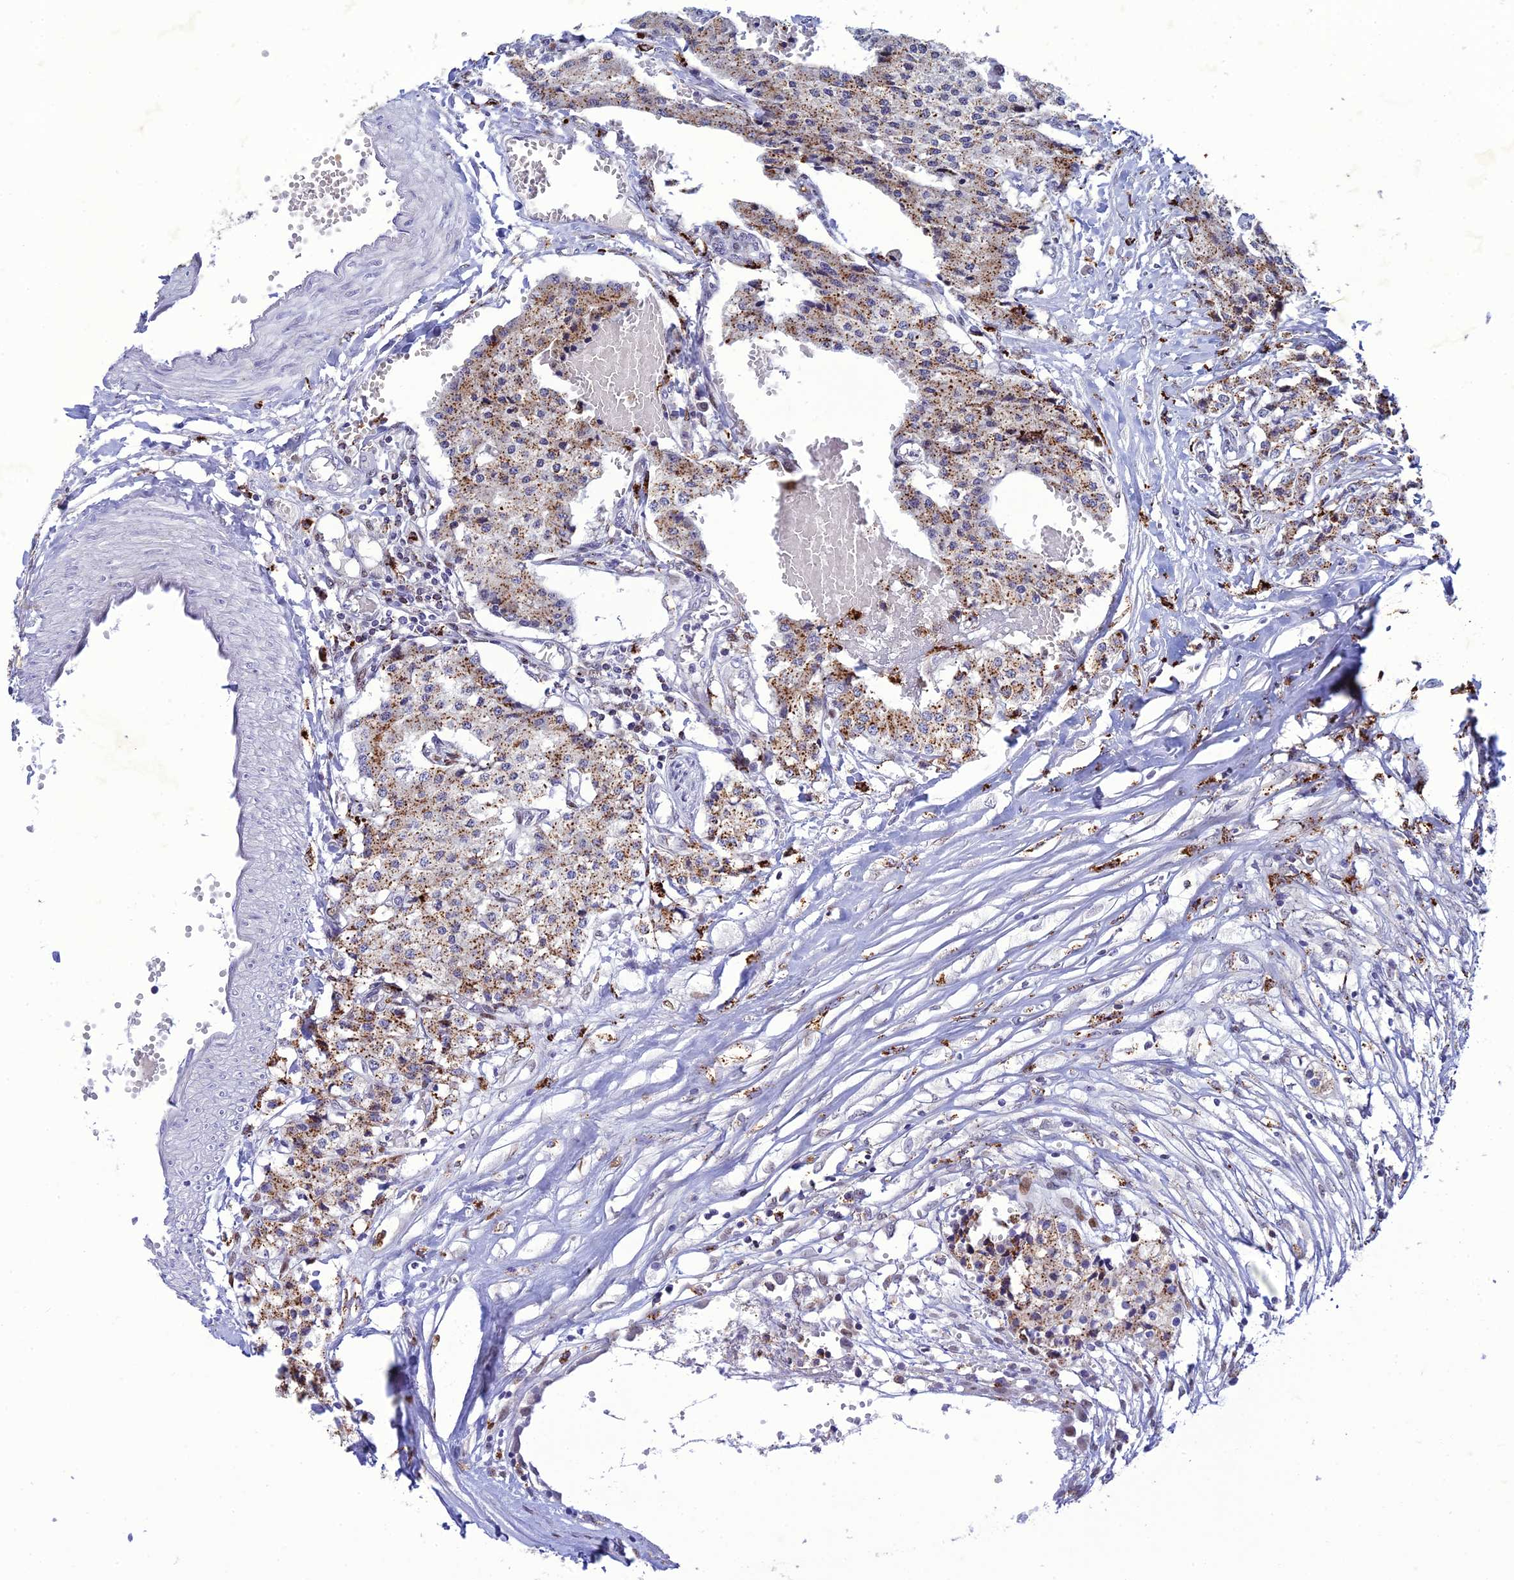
{"staining": {"intensity": "moderate", "quantity": "25%-75%", "location": "cytoplasmic/membranous"}, "tissue": "carcinoid", "cell_type": "Tumor cells", "image_type": "cancer", "snomed": [{"axis": "morphology", "description": "Carcinoid, malignant, NOS"}, {"axis": "topography", "description": "Colon"}], "caption": "This is an image of immunohistochemistry (IHC) staining of carcinoid (malignant), which shows moderate positivity in the cytoplasmic/membranous of tumor cells.", "gene": "HIC1", "patient": {"sex": "female", "age": 52}}